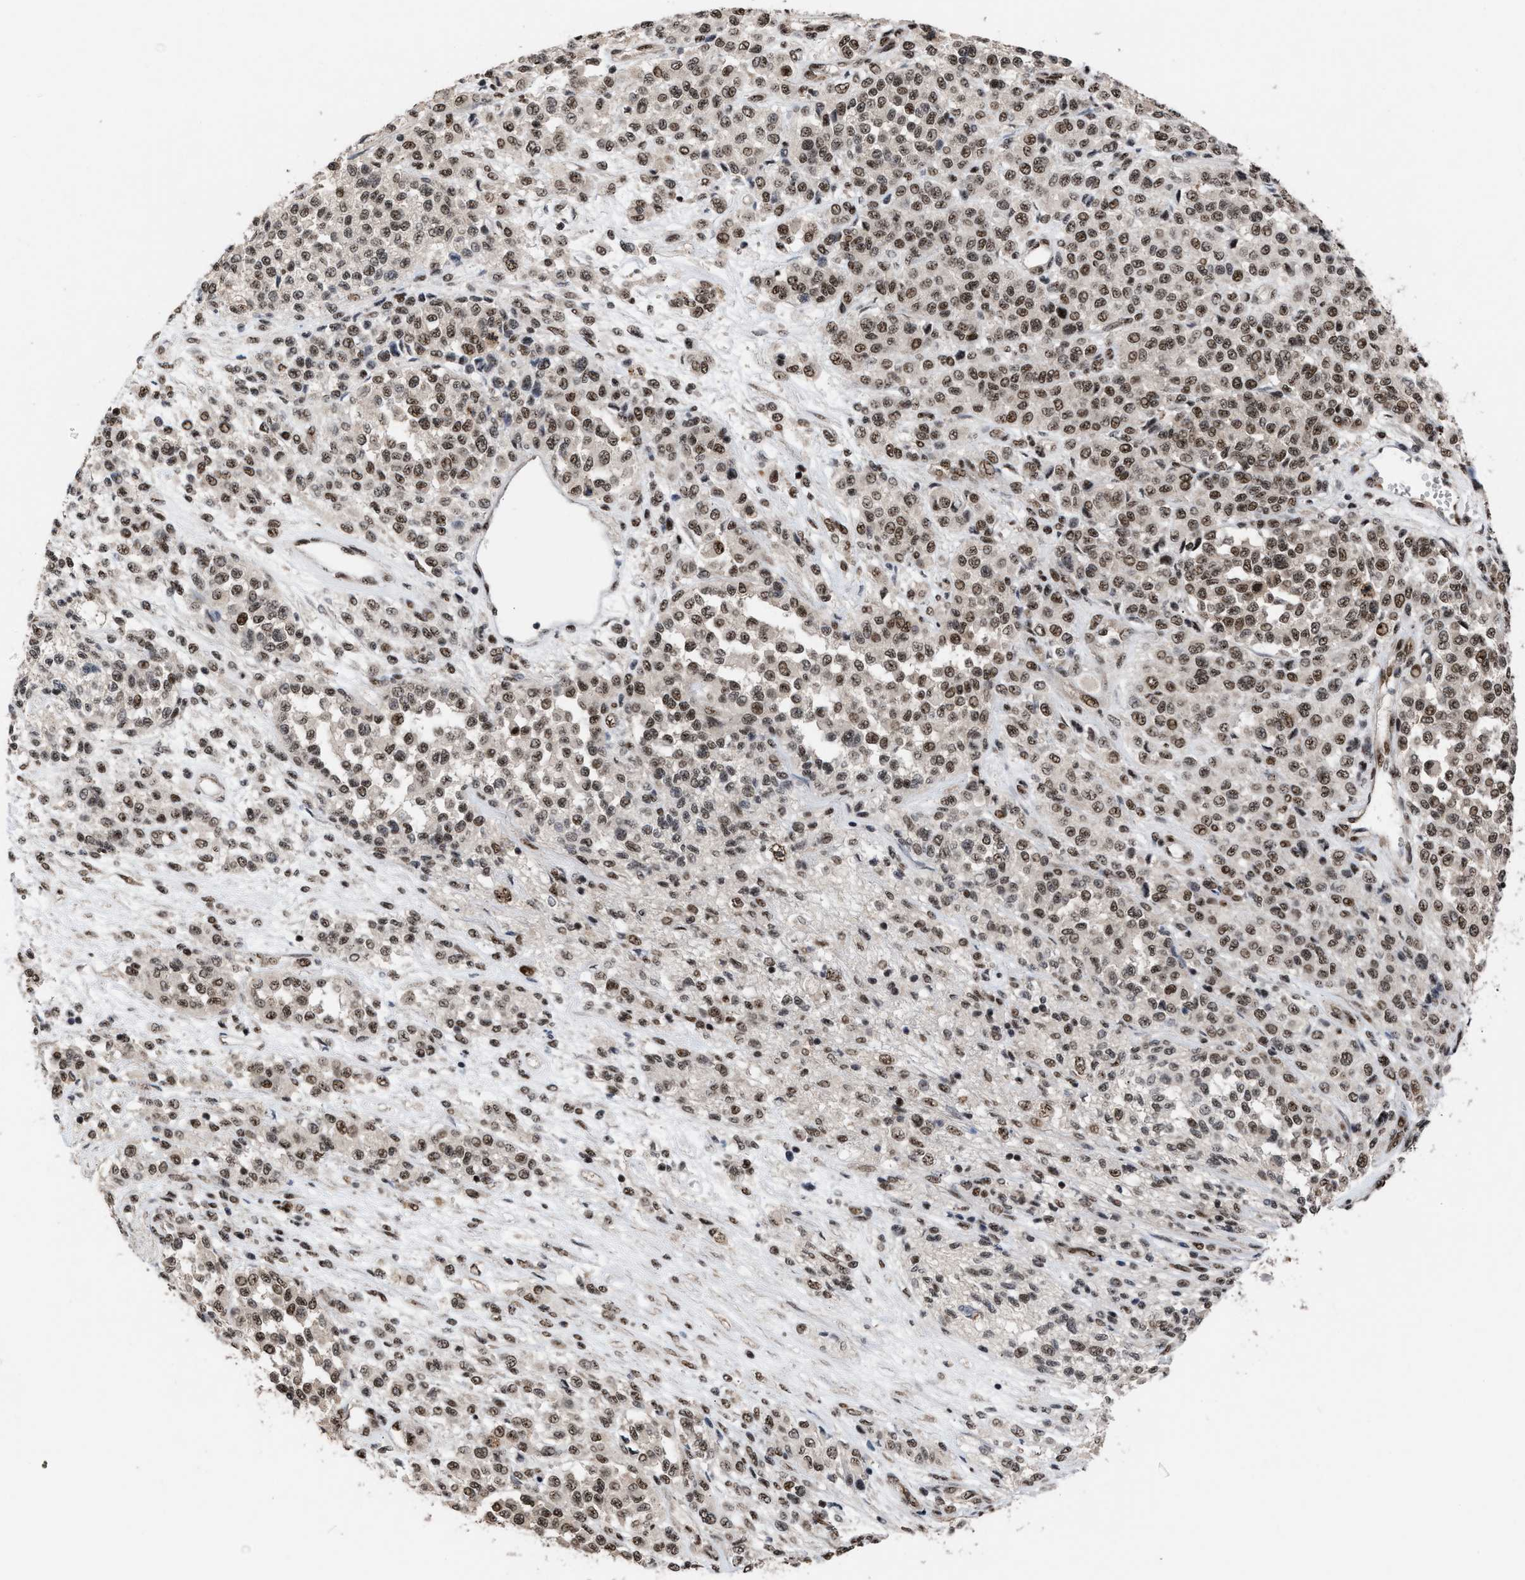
{"staining": {"intensity": "strong", "quantity": ">75%", "location": "nuclear"}, "tissue": "melanoma", "cell_type": "Tumor cells", "image_type": "cancer", "snomed": [{"axis": "morphology", "description": "Malignant melanoma, Metastatic site"}, {"axis": "topography", "description": "Pancreas"}], "caption": "Immunohistochemistry (DAB (3,3'-diaminobenzidine)) staining of malignant melanoma (metastatic site) reveals strong nuclear protein expression in about >75% of tumor cells.", "gene": "EIF4A3", "patient": {"sex": "female", "age": 30}}